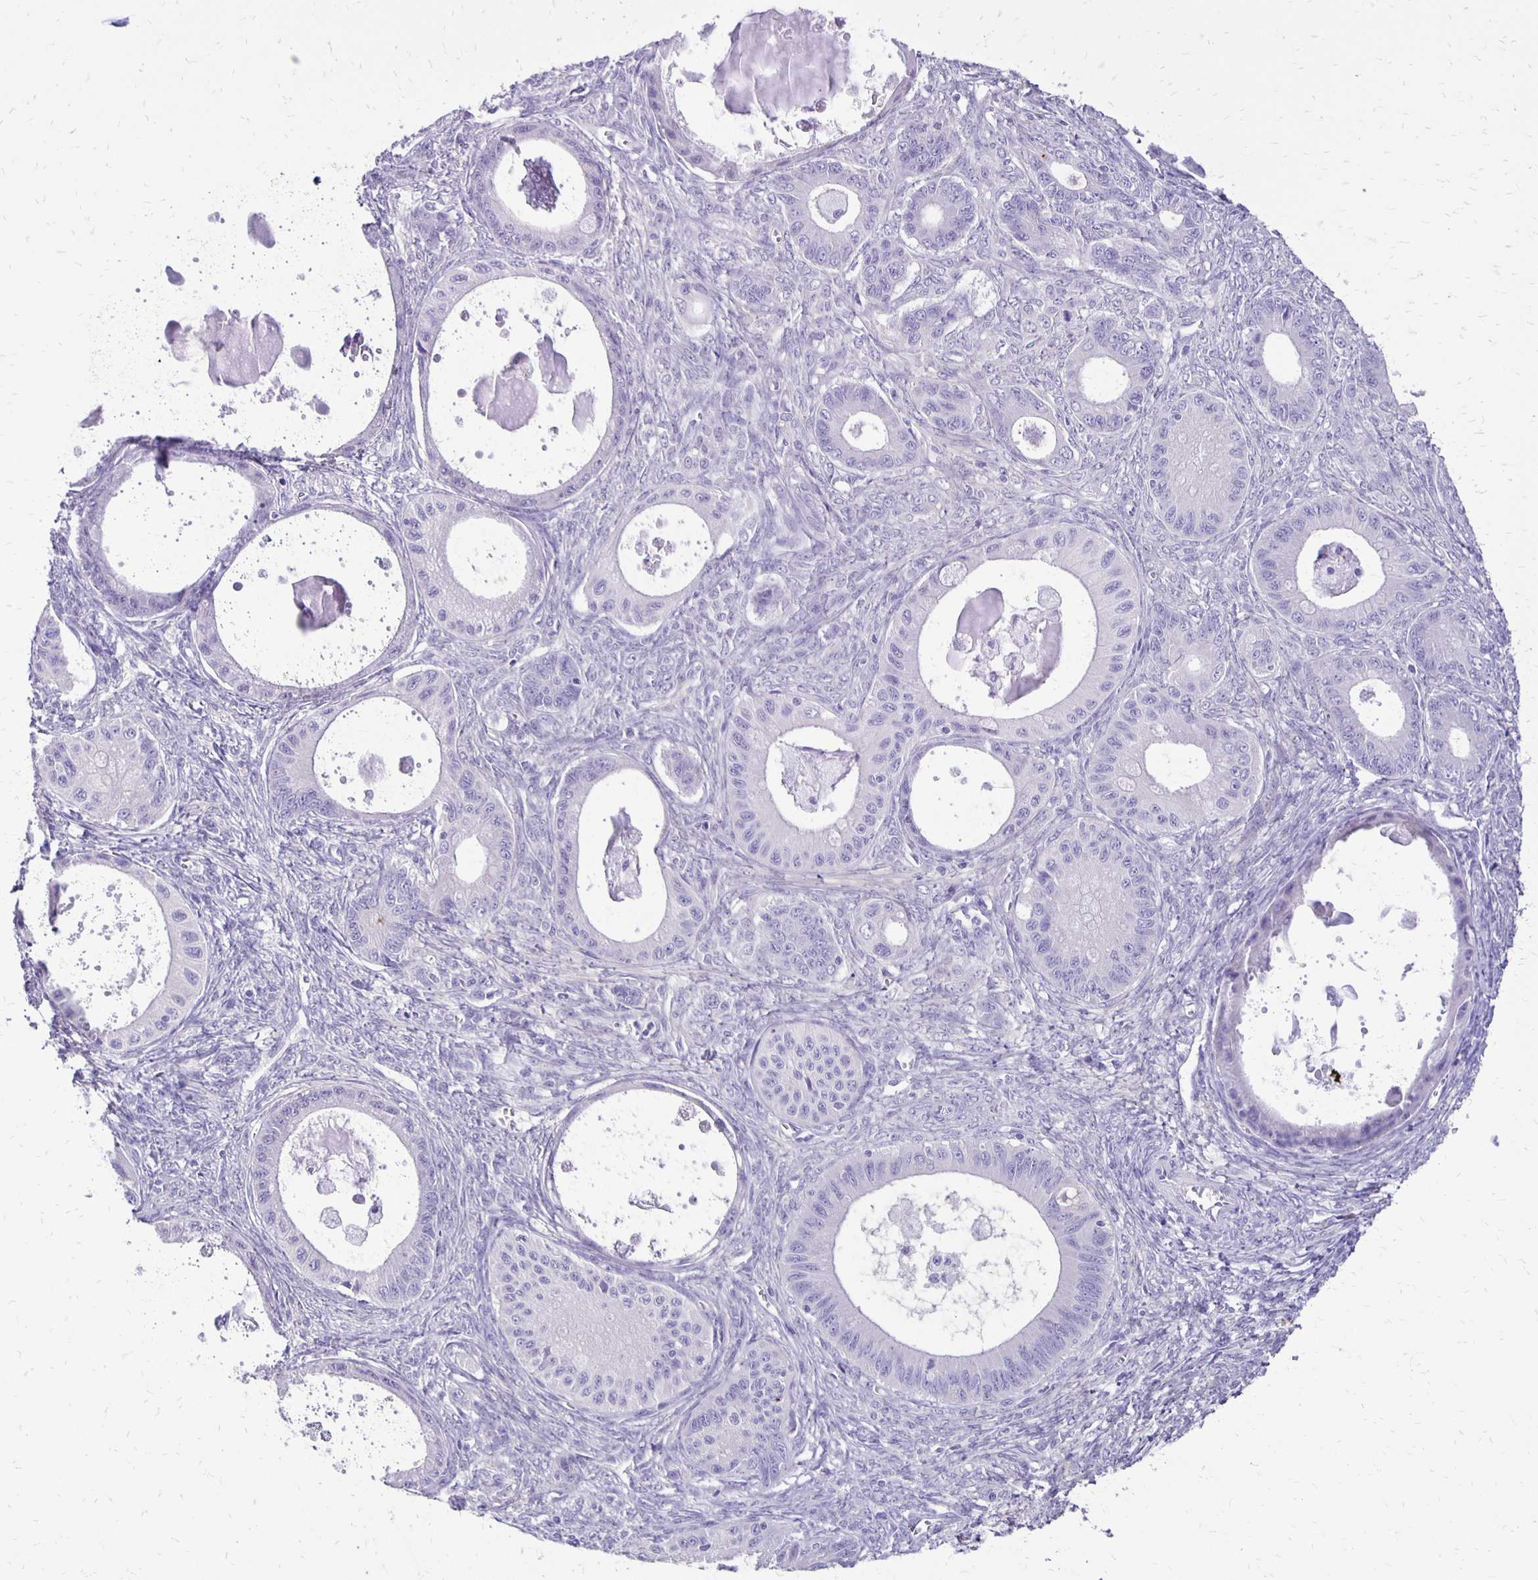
{"staining": {"intensity": "negative", "quantity": "none", "location": "none"}, "tissue": "ovarian cancer", "cell_type": "Tumor cells", "image_type": "cancer", "snomed": [{"axis": "morphology", "description": "Cystadenocarcinoma, mucinous, NOS"}, {"axis": "topography", "description": "Ovary"}], "caption": "This is an immunohistochemistry (IHC) micrograph of human ovarian cancer (mucinous cystadenocarcinoma). There is no positivity in tumor cells.", "gene": "ANKRD45", "patient": {"sex": "female", "age": 64}}